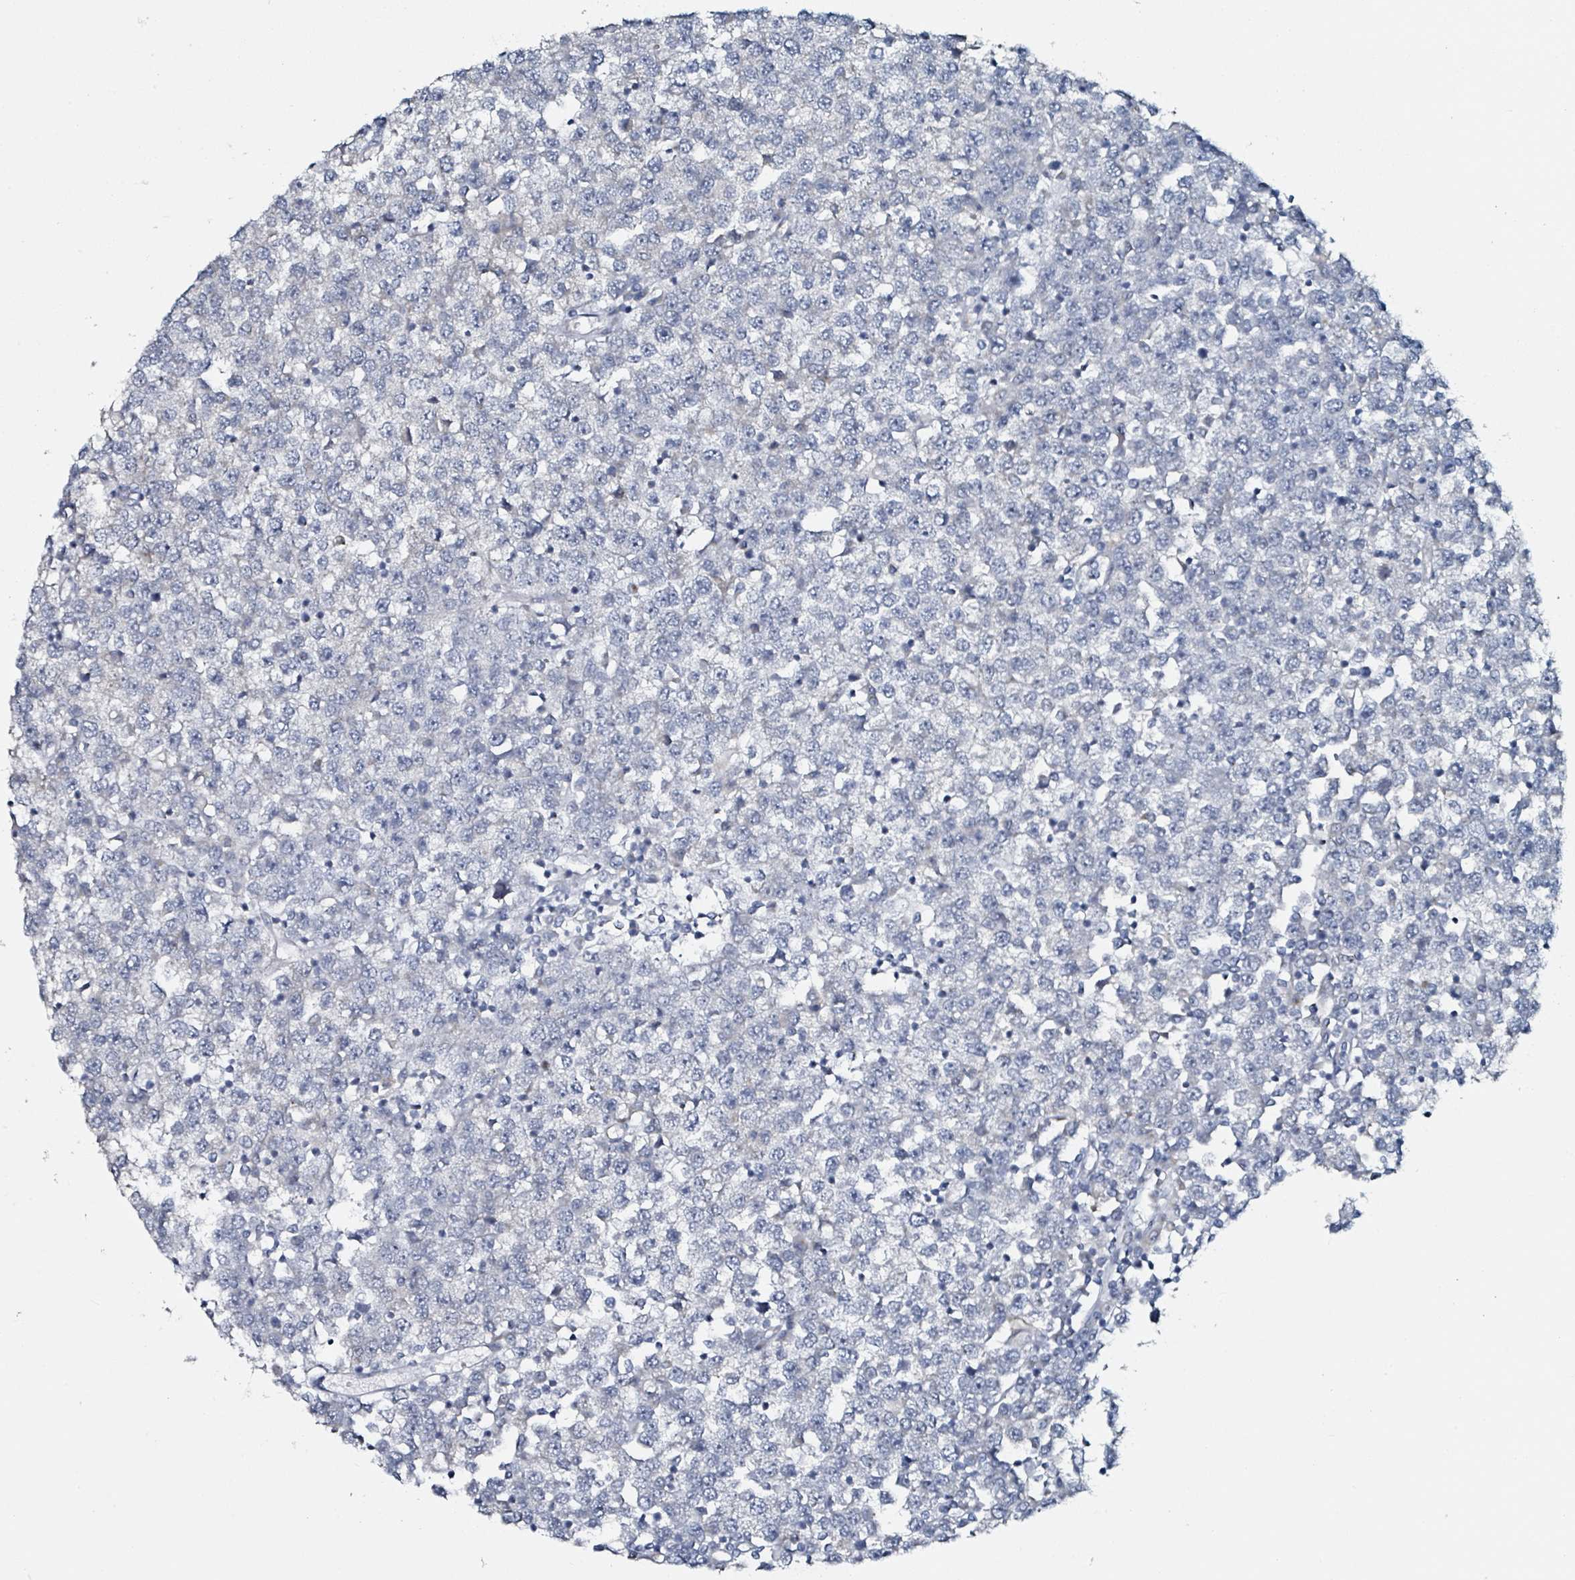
{"staining": {"intensity": "negative", "quantity": "none", "location": "none"}, "tissue": "testis cancer", "cell_type": "Tumor cells", "image_type": "cancer", "snomed": [{"axis": "morphology", "description": "Seminoma, NOS"}, {"axis": "topography", "description": "Testis"}], "caption": "This micrograph is of testis cancer stained with immunohistochemistry to label a protein in brown with the nuclei are counter-stained blue. There is no expression in tumor cells.", "gene": "B3GAT3", "patient": {"sex": "male", "age": 65}}